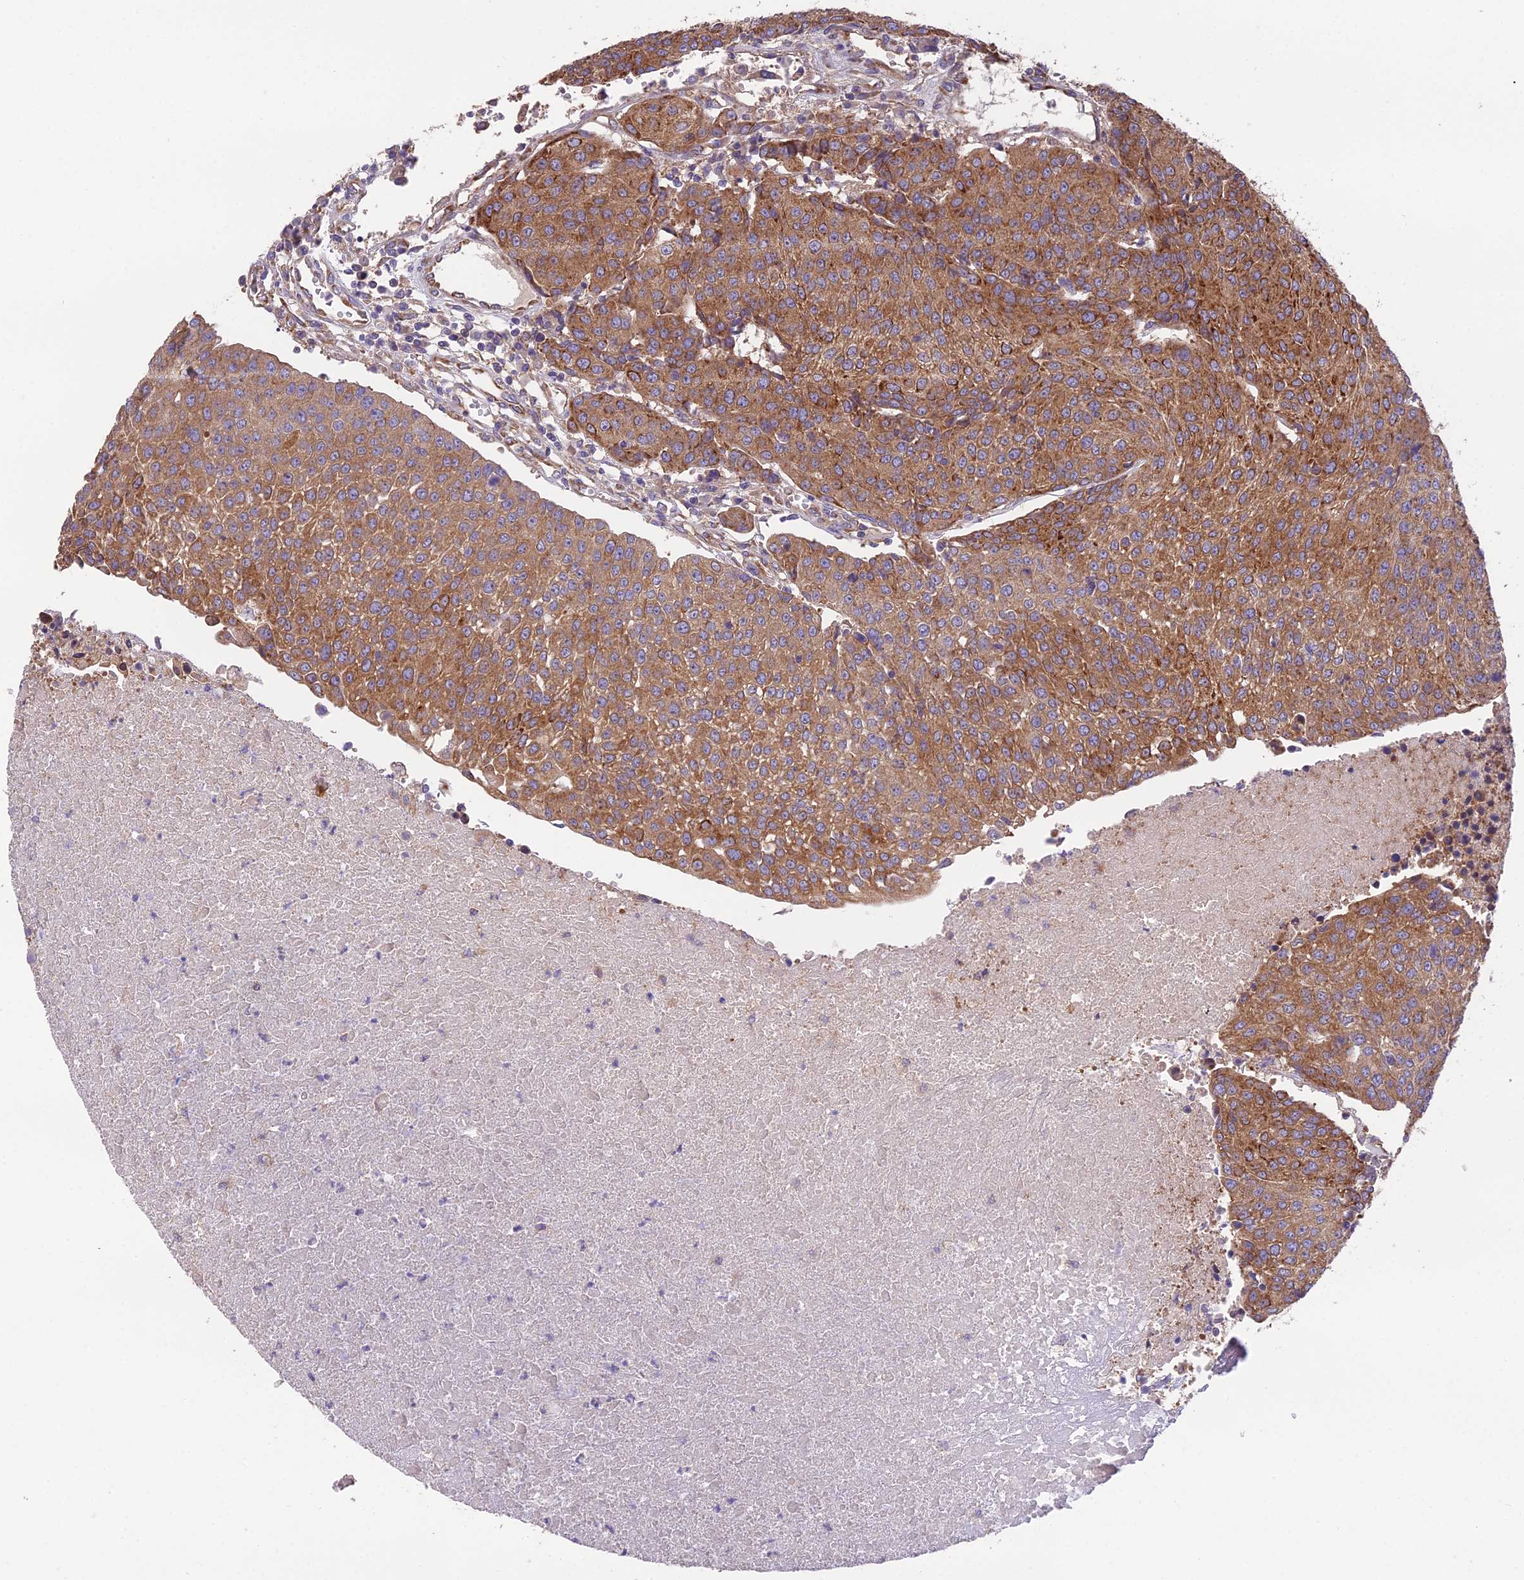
{"staining": {"intensity": "strong", "quantity": ">75%", "location": "cytoplasmic/membranous"}, "tissue": "urothelial cancer", "cell_type": "Tumor cells", "image_type": "cancer", "snomed": [{"axis": "morphology", "description": "Urothelial carcinoma, High grade"}, {"axis": "topography", "description": "Urinary bladder"}], "caption": "Tumor cells show strong cytoplasmic/membranous positivity in approximately >75% of cells in urothelial carcinoma (high-grade).", "gene": "BLOC1S4", "patient": {"sex": "female", "age": 85}}